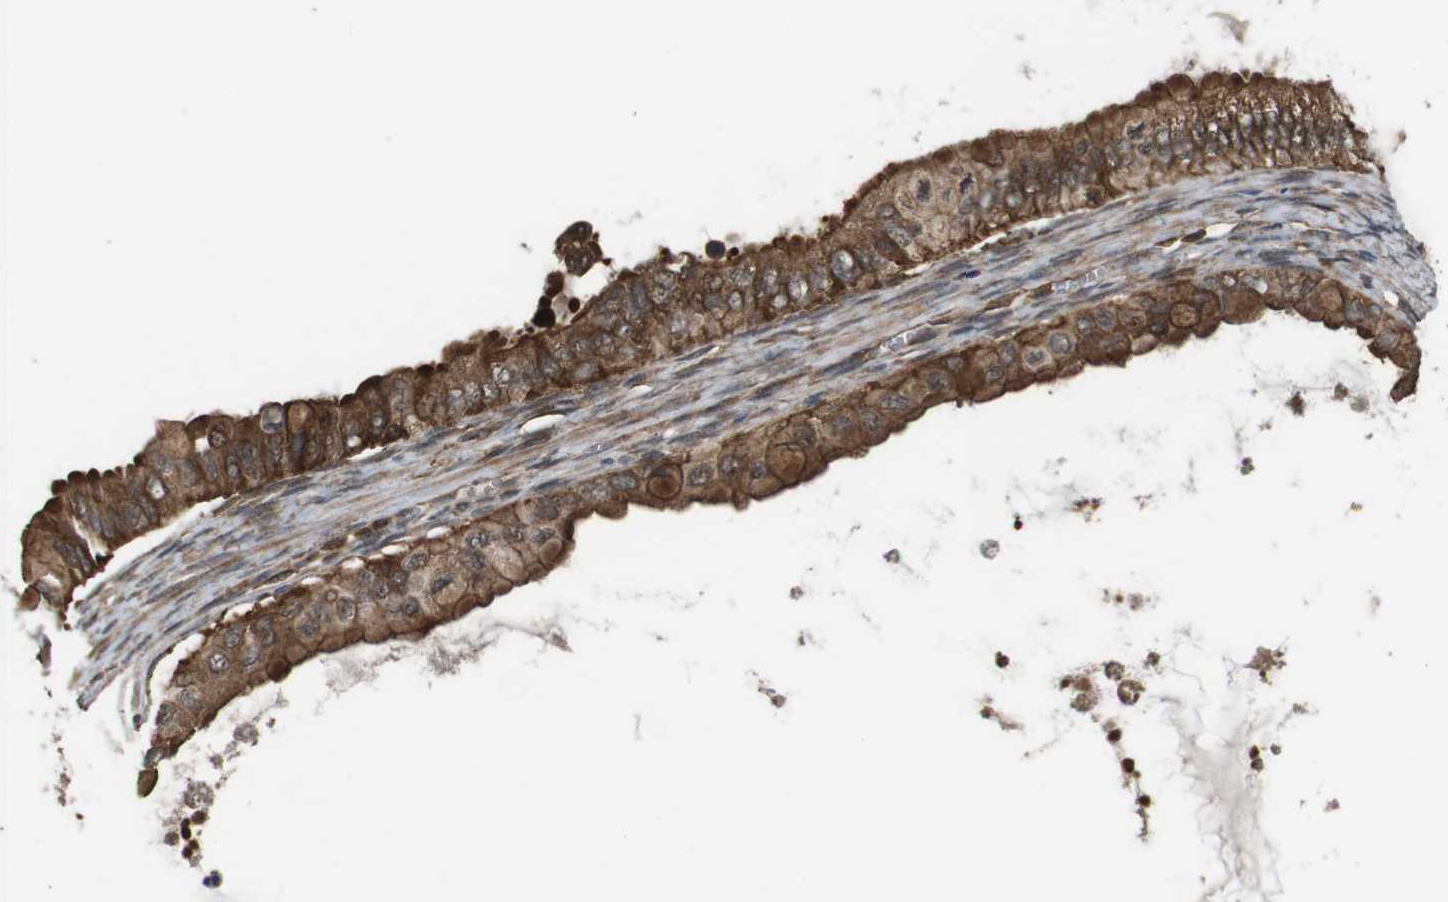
{"staining": {"intensity": "strong", "quantity": ">75%", "location": "cytoplasmic/membranous"}, "tissue": "ovarian cancer", "cell_type": "Tumor cells", "image_type": "cancer", "snomed": [{"axis": "morphology", "description": "Cystadenocarcinoma, mucinous, NOS"}, {"axis": "topography", "description": "Ovary"}], "caption": "About >75% of tumor cells in mucinous cystadenocarcinoma (ovarian) show strong cytoplasmic/membranous protein expression as visualized by brown immunohistochemical staining.", "gene": "BAG4", "patient": {"sex": "female", "age": 80}}